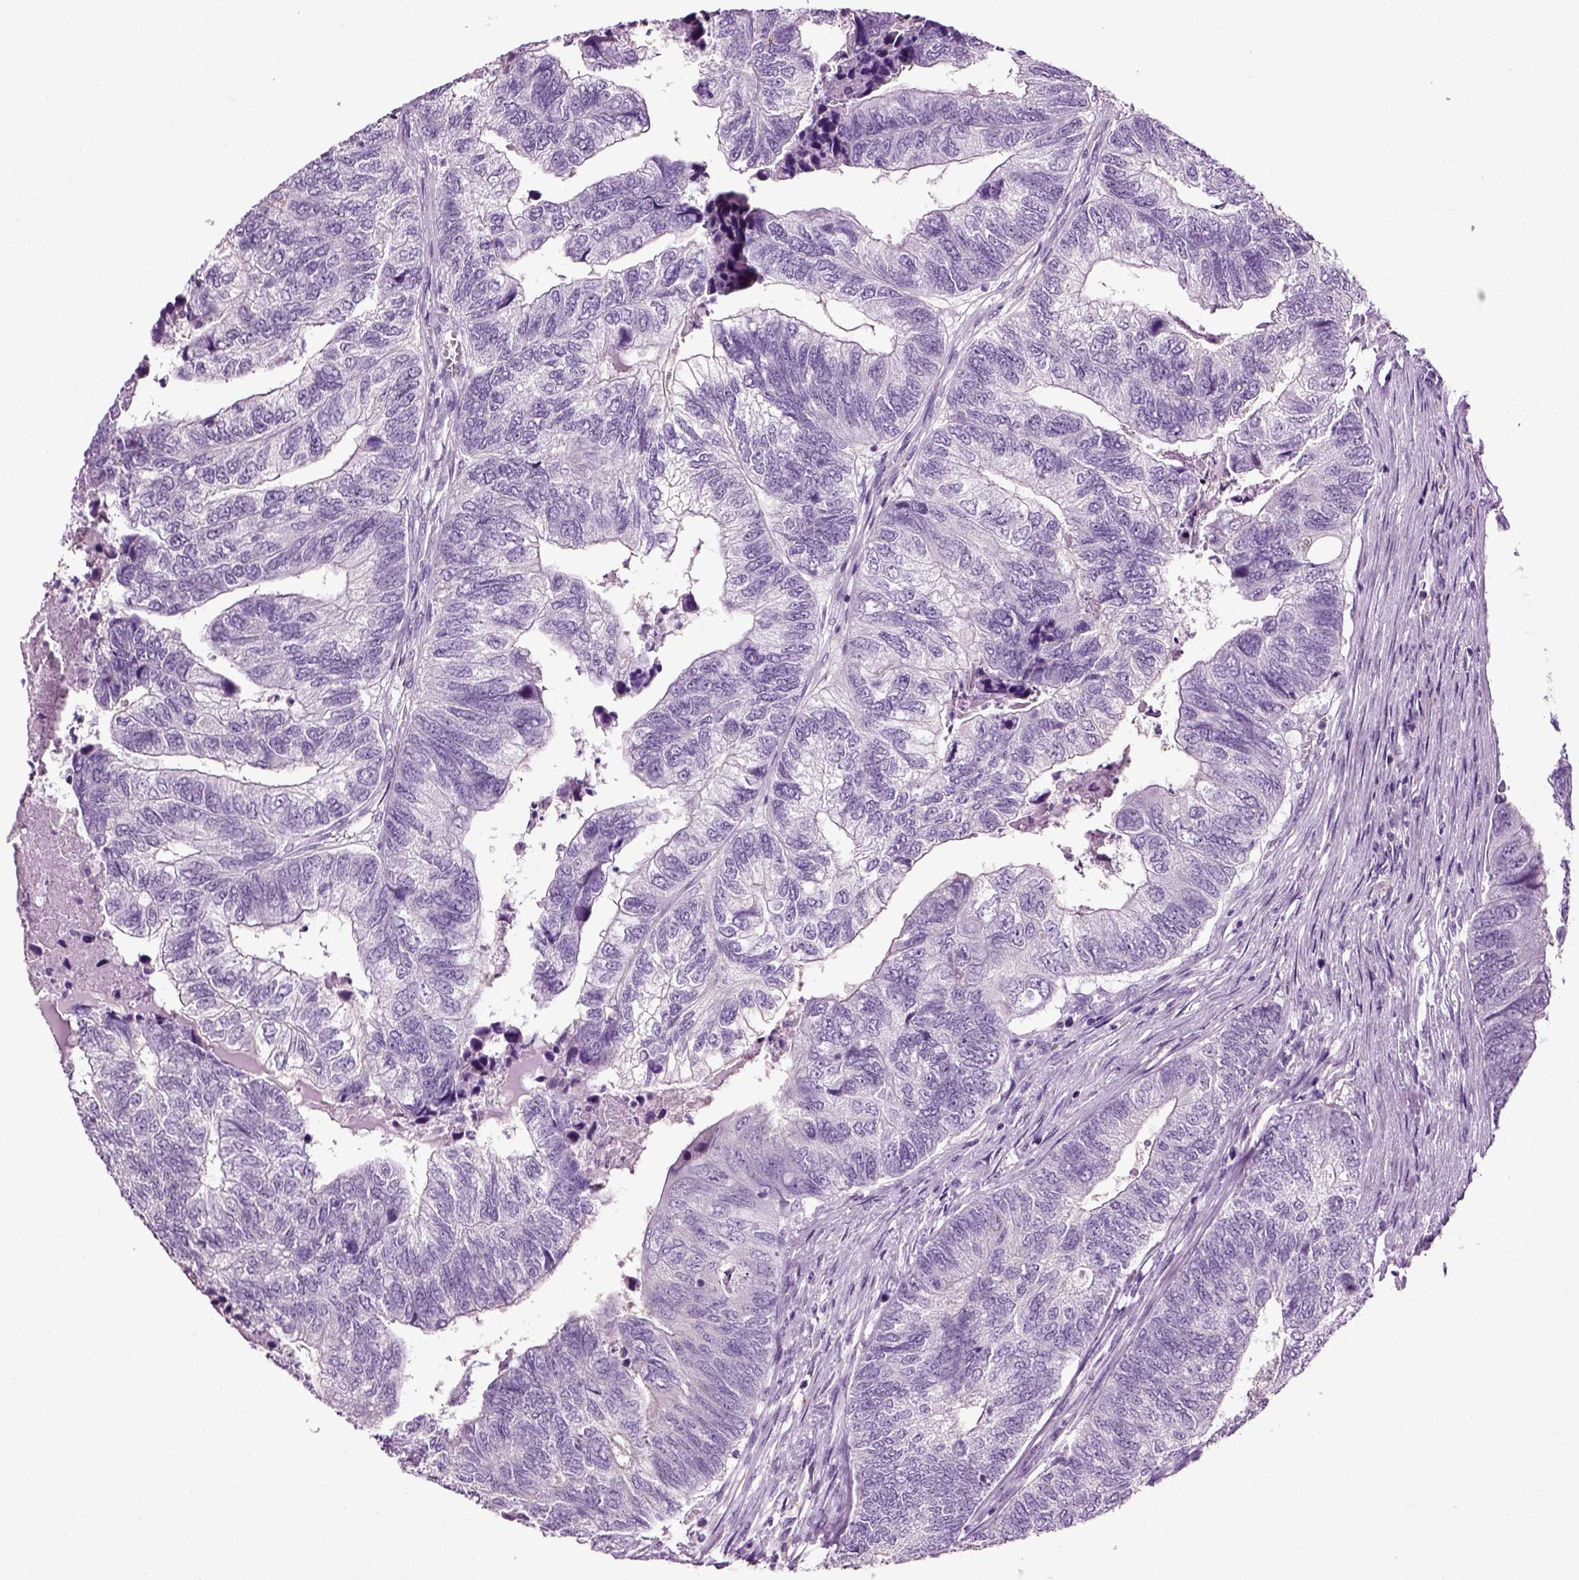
{"staining": {"intensity": "negative", "quantity": "none", "location": "none"}, "tissue": "colorectal cancer", "cell_type": "Tumor cells", "image_type": "cancer", "snomed": [{"axis": "morphology", "description": "Adenocarcinoma, NOS"}, {"axis": "topography", "description": "Colon"}], "caption": "IHC photomicrograph of neoplastic tissue: human colorectal cancer stained with DAB (3,3'-diaminobenzidine) shows no significant protein positivity in tumor cells. (DAB (3,3'-diaminobenzidine) immunohistochemistry (IHC) visualized using brightfield microscopy, high magnification).", "gene": "DNAH10", "patient": {"sex": "female", "age": 67}}